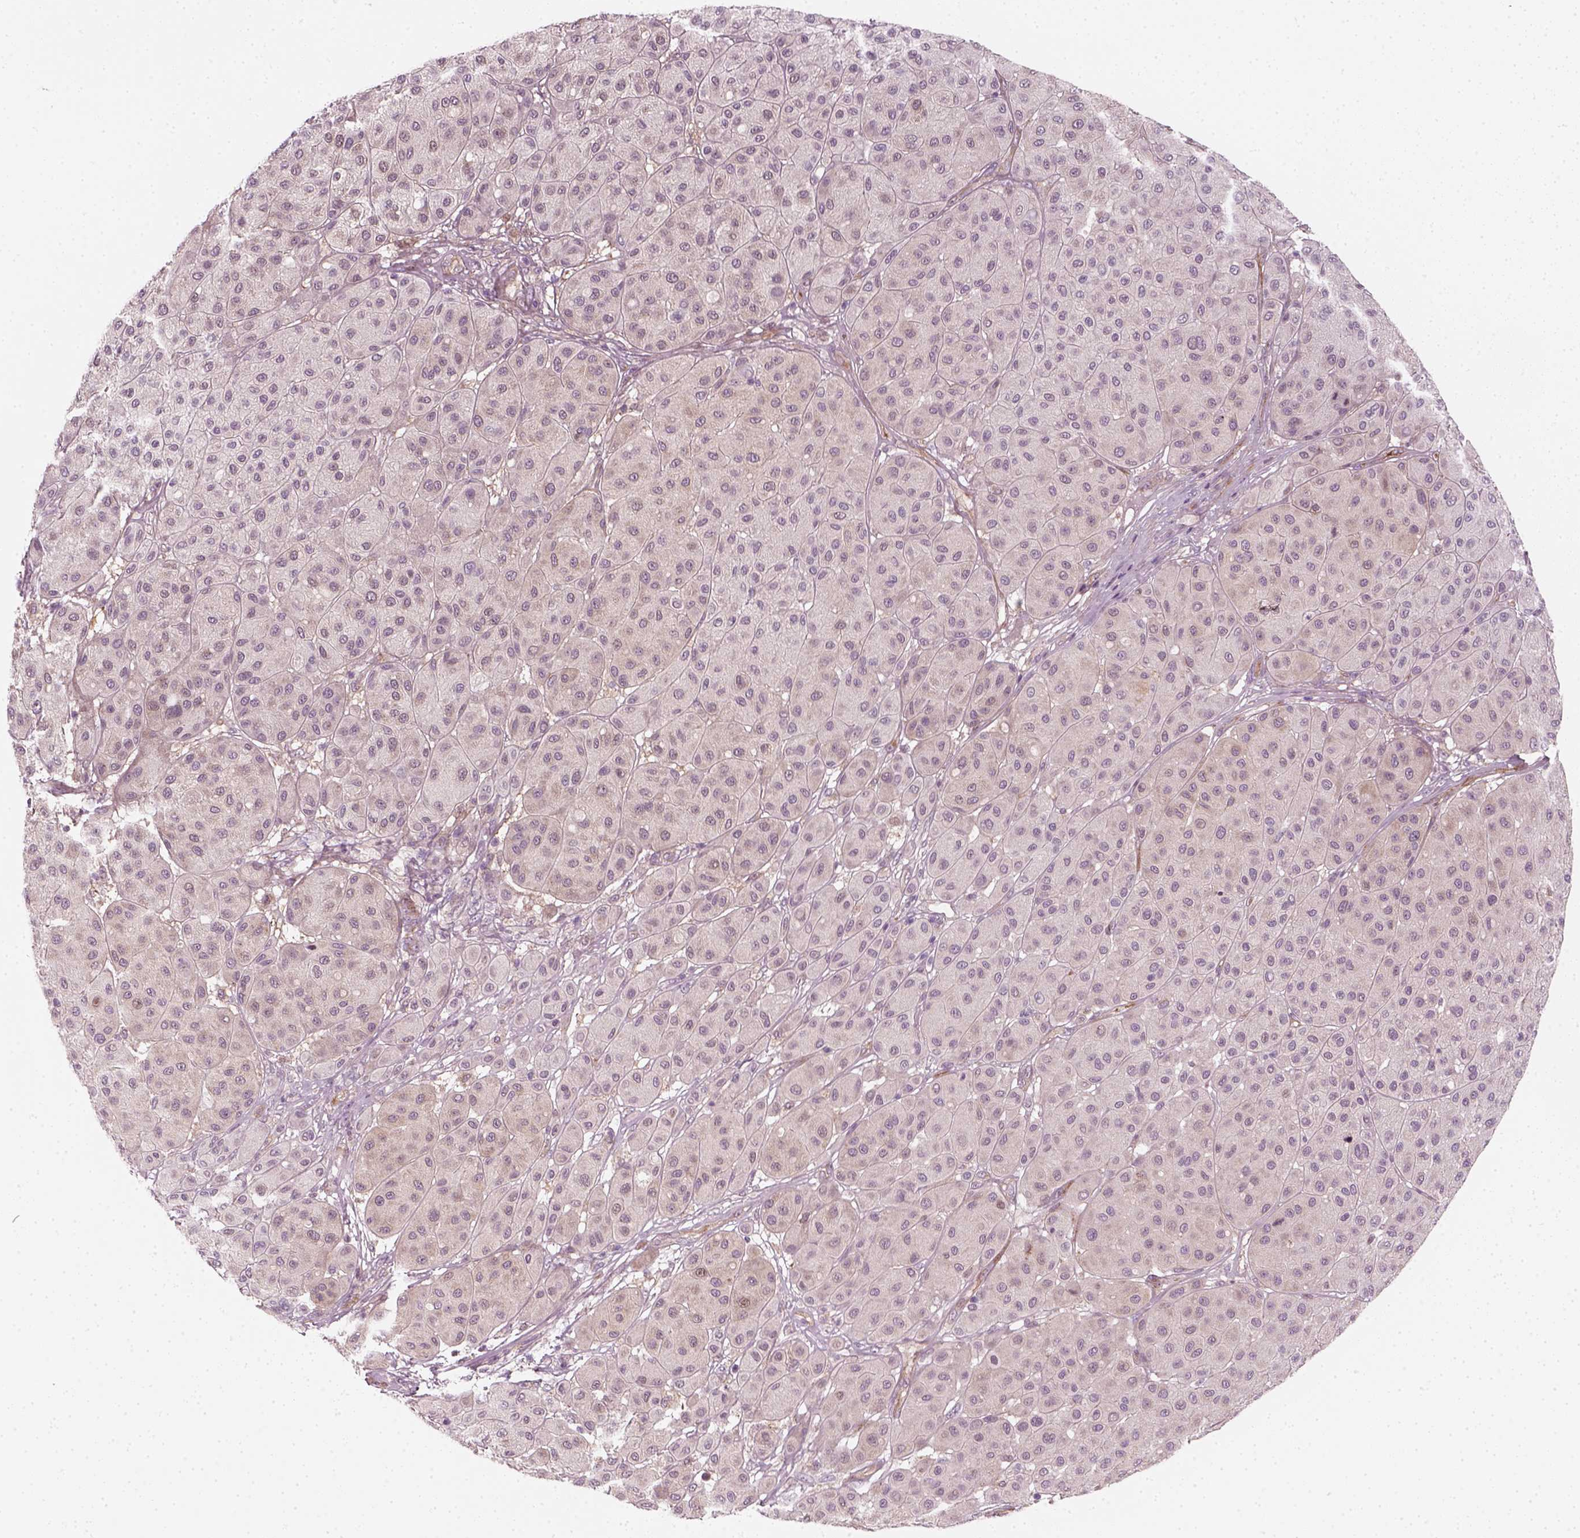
{"staining": {"intensity": "negative", "quantity": "none", "location": "none"}, "tissue": "melanoma", "cell_type": "Tumor cells", "image_type": "cancer", "snomed": [{"axis": "morphology", "description": "Malignant melanoma, Metastatic site"}, {"axis": "topography", "description": "Smooth muscle"}], "caption": "IHC image of melanoma stained for a protein (brown), which reveals no positivity in tumor cells.", "gene": "DNASE1L1", "patient": {"sex": "male", "age": 41}}